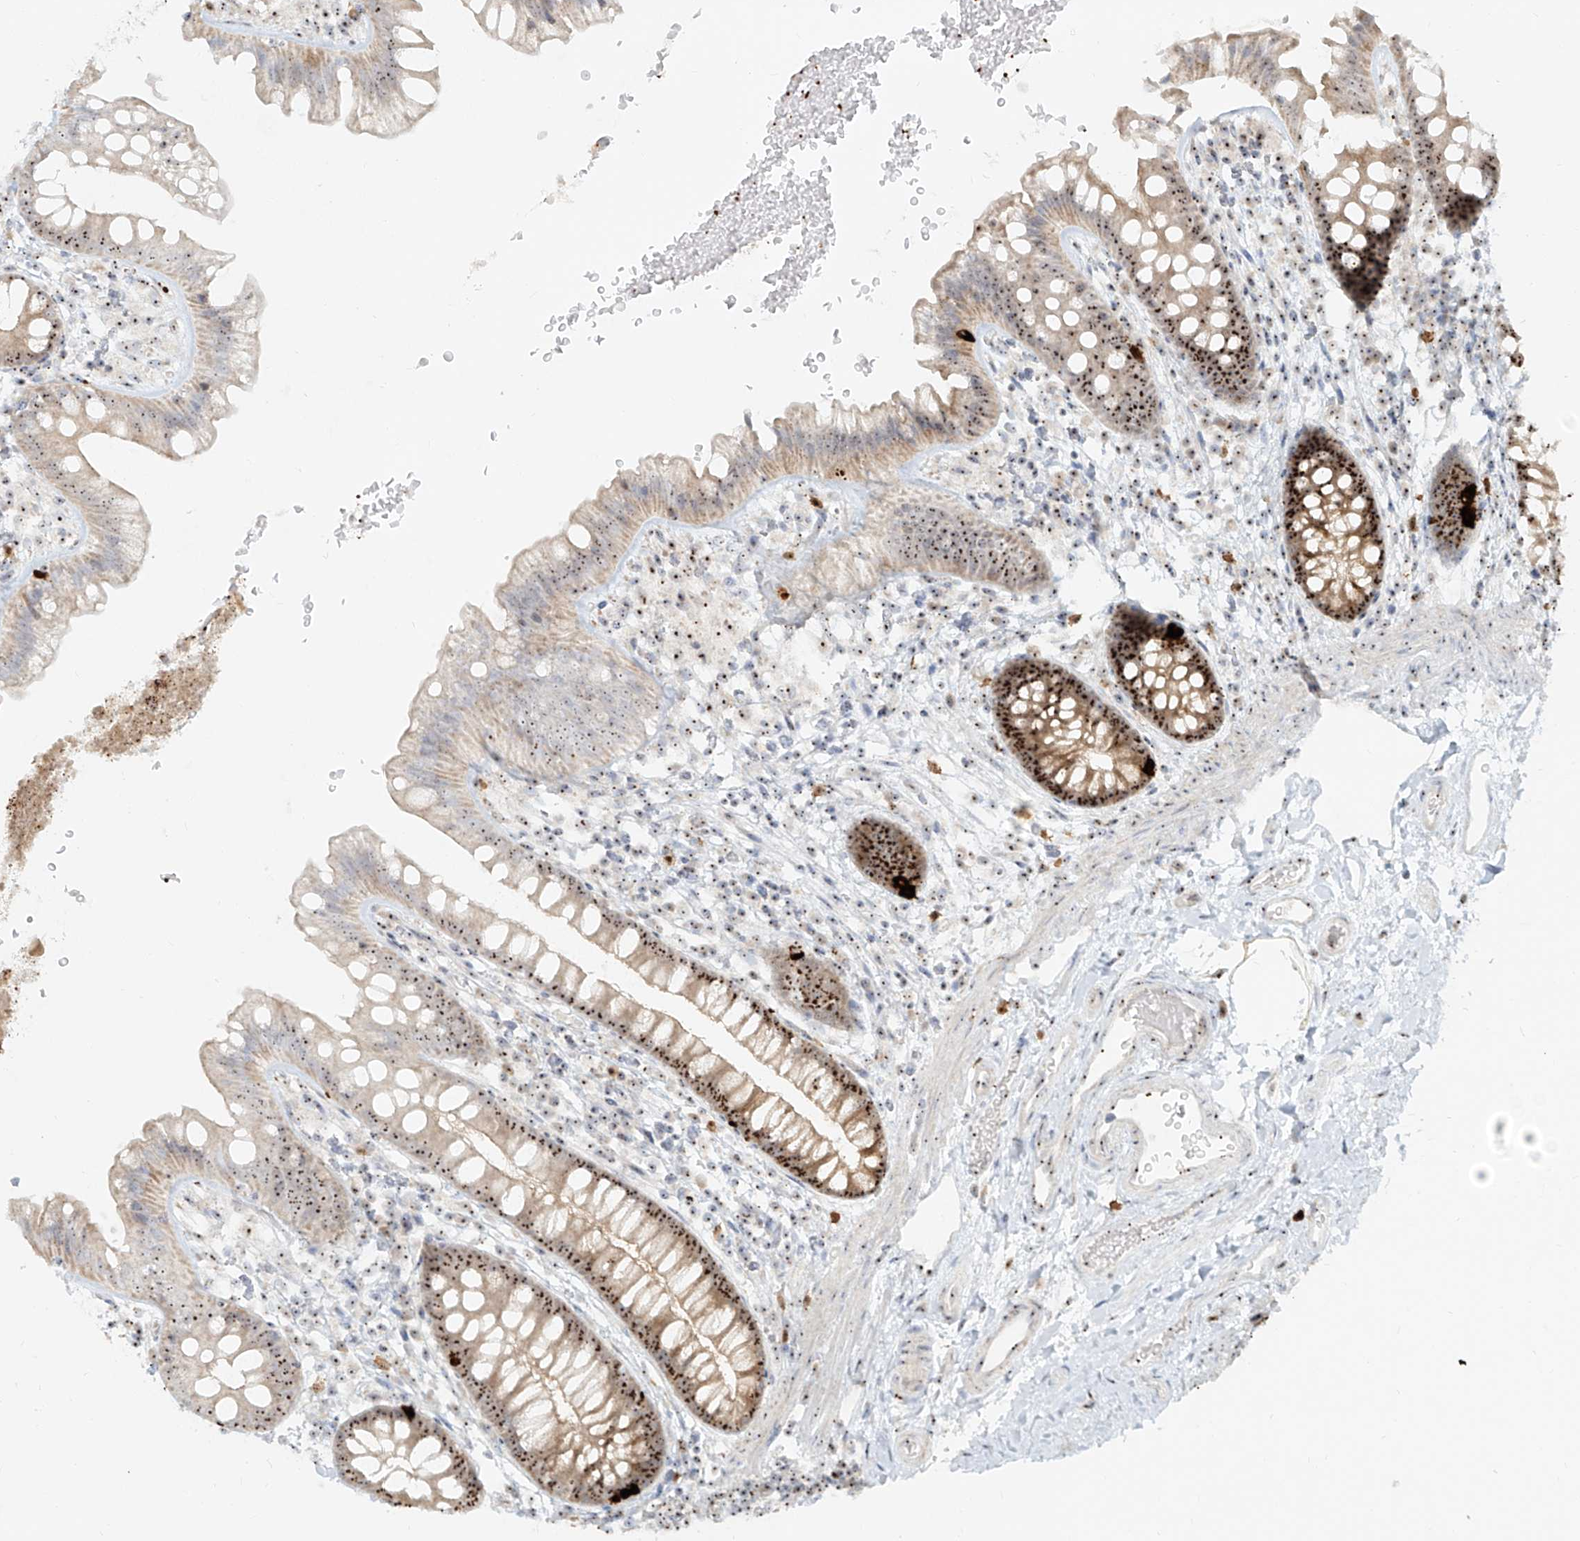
{"staining": {"intensity": "moderate", "quantity": ">75%", "location": "nuclear"}, "tissue": "colon", "cell_type": "Endothelial cells", "image_type": "normal", "snomed": [{"axis": "morphology", "description": "Normal tissue, NOS"}, {"axis": "topography", "description": "Colon"}], "caption": "A high-resolution micrograph shows immunohistochemistry staining of benign colon, which reveals moderate nuclear expression in about >75% of endothelial cells.", "gene": "BYSL", "patient": {"sex": "female", "age": 62}}